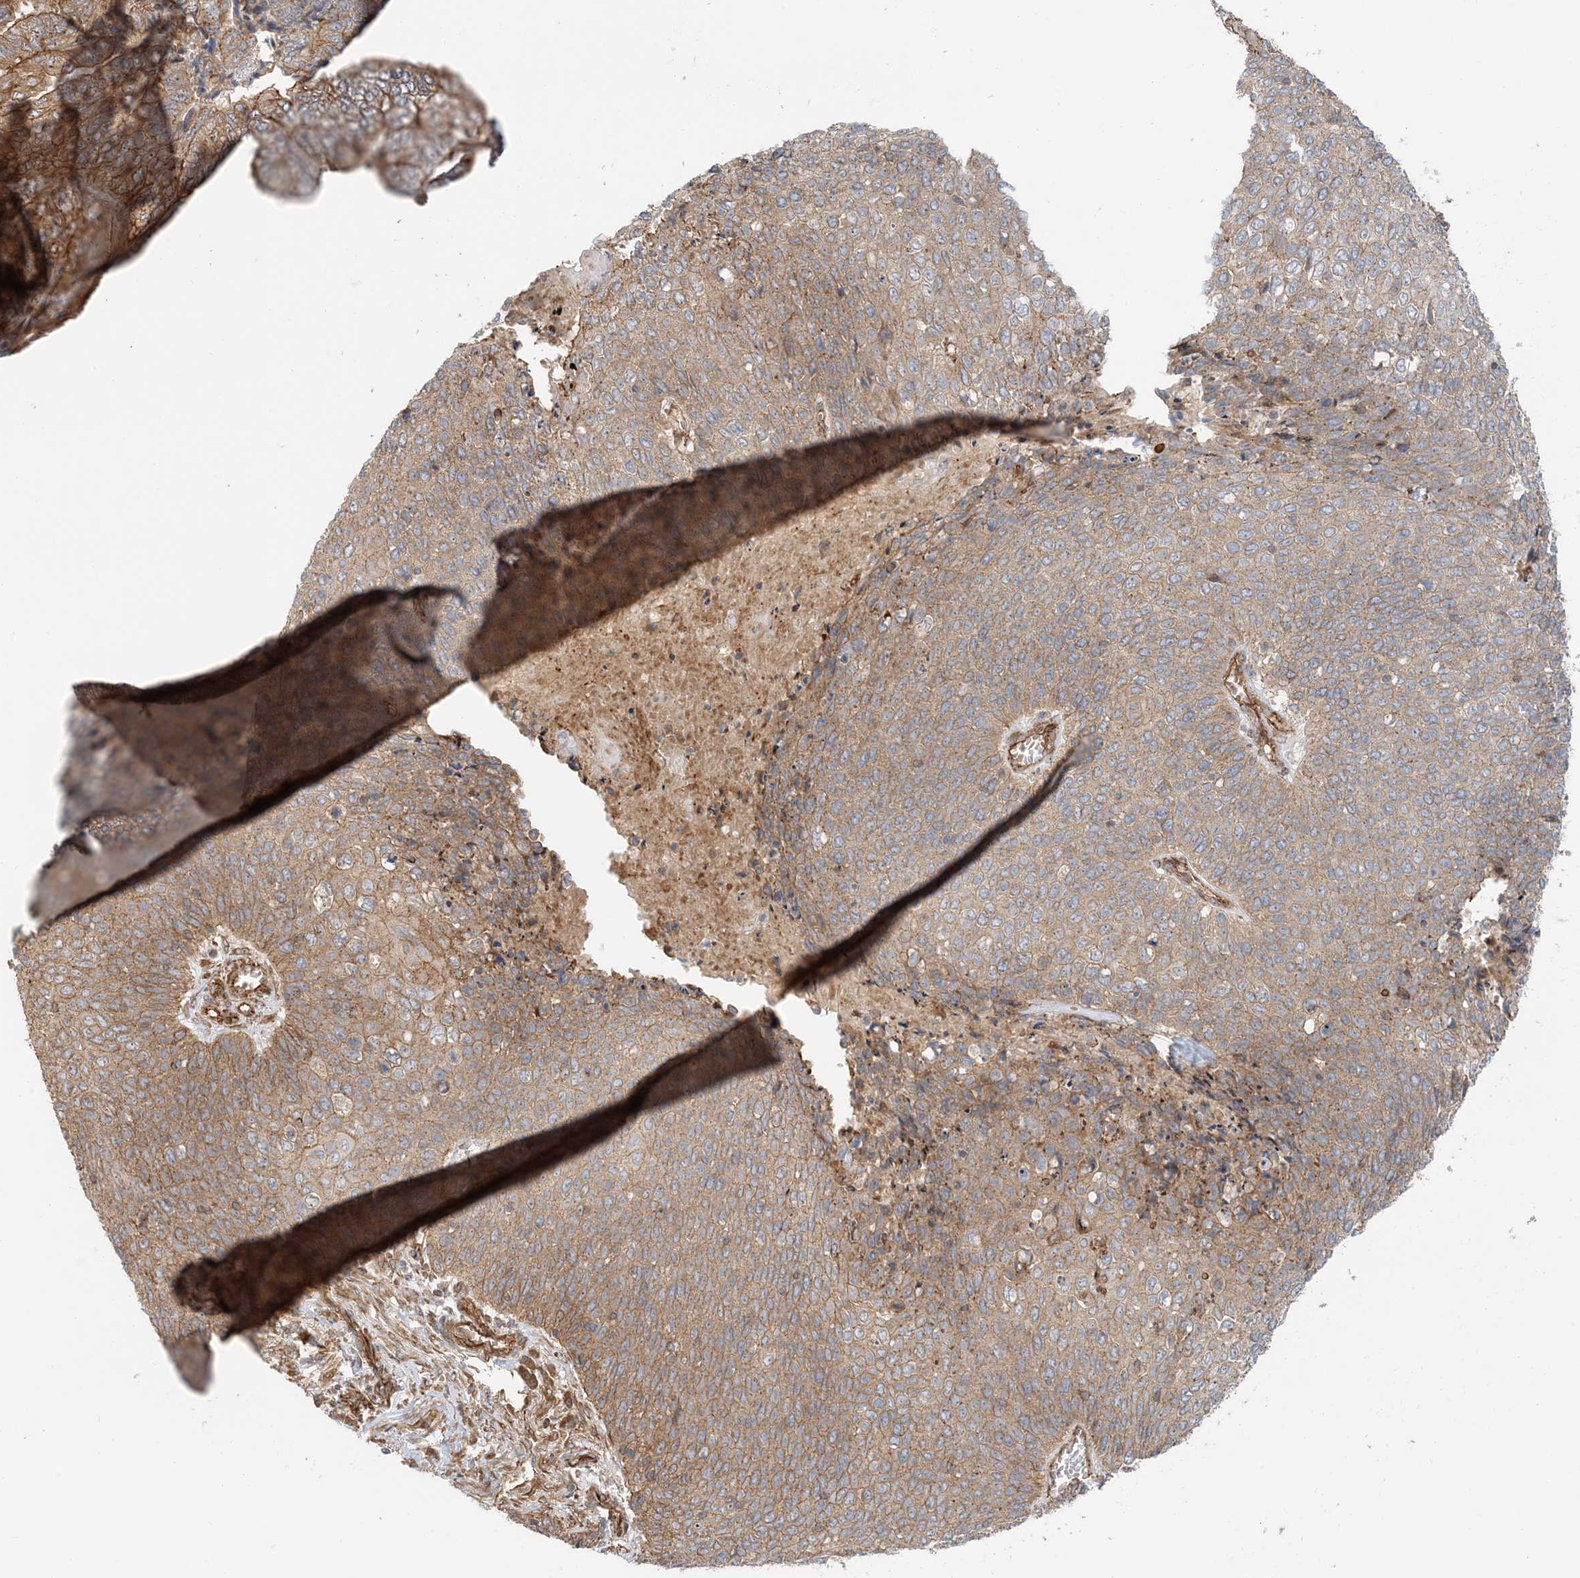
{"staining": {"intensity": "moderate", "quantity": ">75%", "location": "cytoplasmic/membranous"}, "tissue": "cervical cancer", "cell_type": "Tumor cells", "image_type": "cancer", "snomed": [{"axis": "morphology", "description": "Squamous cell carcinoma, NOS"}, {"axis": "topography", "description": "Cervix"}], "caption": "The immunohistochemical stain labels moderate cytoplasmic/membranous staining in tumor cells of cervical squamous cell carcinoma tissue.", "gene": "MYL5", "patient": {"sex": "female", "age": 39}}